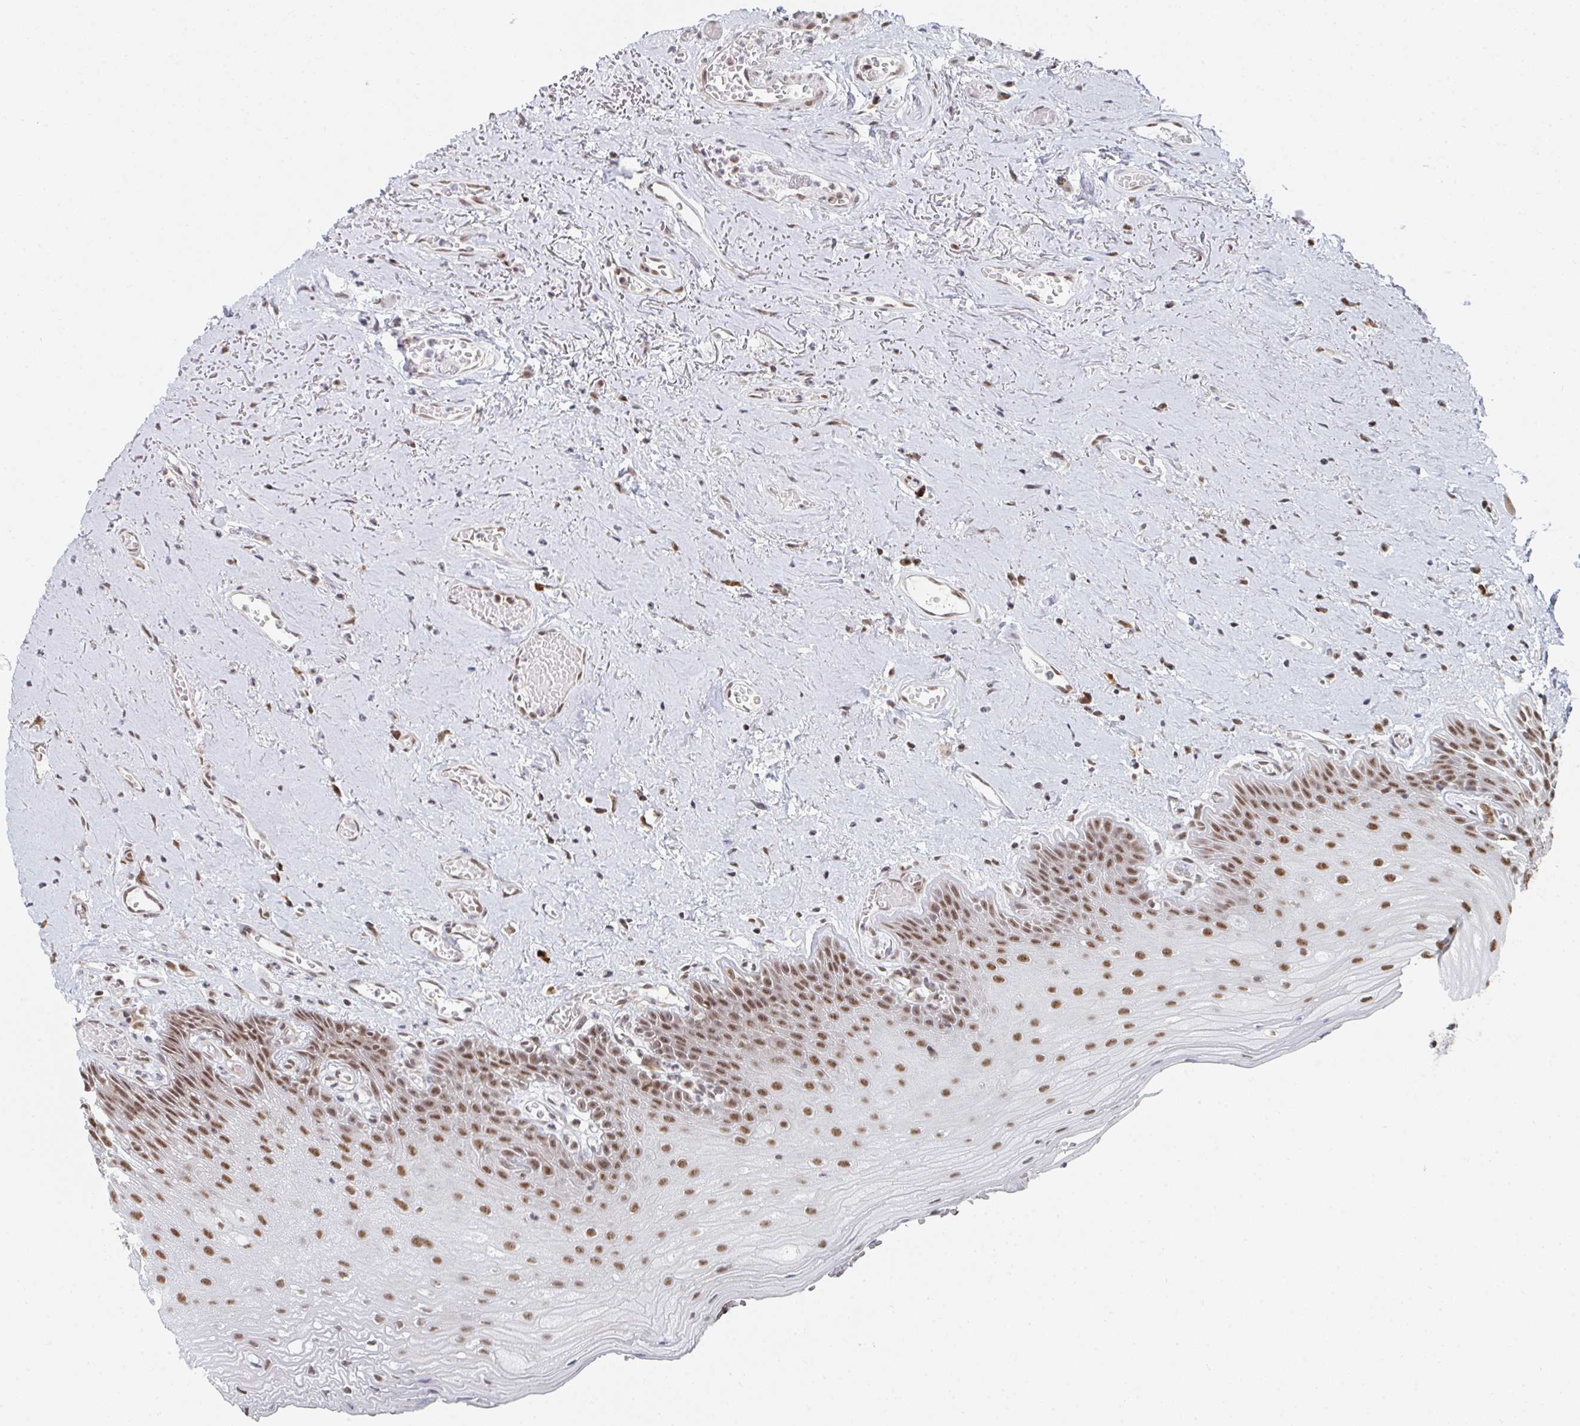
{"staining": {"intensity": "moderate", "quantity": ">75%", "location": "nuclear"}, "tissue": "oral mucosa", "cell_type": "Squamous epithelial cells", "image_type": "normal", "snomed": [{"axis": "morphology", "description": "Normal tissue, NOS"}, {"axis": "morphology", "description": "Squamous cell carcinoma, NOS"}, {"axis": "topography", "description": "Oral tissue"}, {"axis": "topography", "description": "Peripheral nerve tissue"}, {"axis": "topography", "description": "Head-Neck"}], "caption": "This histopathology image shows immunohistochemistry (IHC) staining of benign oral mucosa, with medium moderate nuclear positivity in about >75% of squamous epithelial cells.", "gene": "MBNL1", "patient": {"sex": "female", "age": 59}}